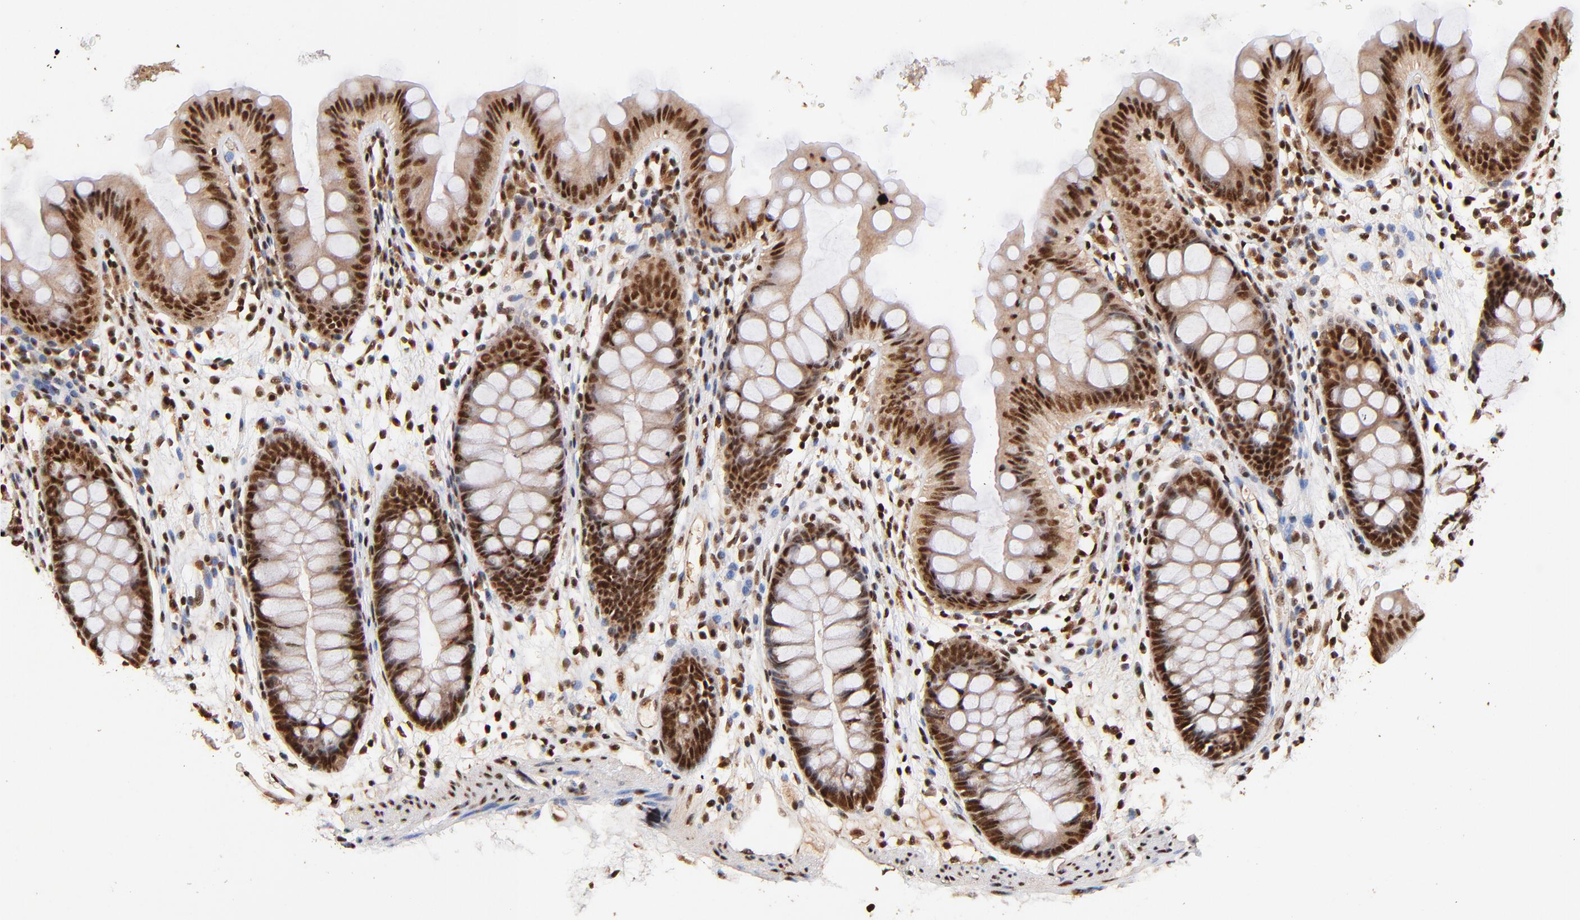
{"staining": {"intensity": "moderate", "quantity": ">75%", "location": "nuclear"}, "tissue": "colon", "cell_type": "Endothelial cells", "image_type": "normal", "snomed": [{"axis": "morphology", "description": "Normal tissue, NOS"}, {"axis": "topography", "description": "Smooth muscle"}, {"axis": "topography", "description": "Colon"}], "caption": "Benign colon reveals moderate nuclear expression in approximately >75% of endothelial cells, visualized by immunohistochemistry. Nuclei are stained in blue.", "gene": "MED12", "patient": {"sex": "male", "age": 67}}